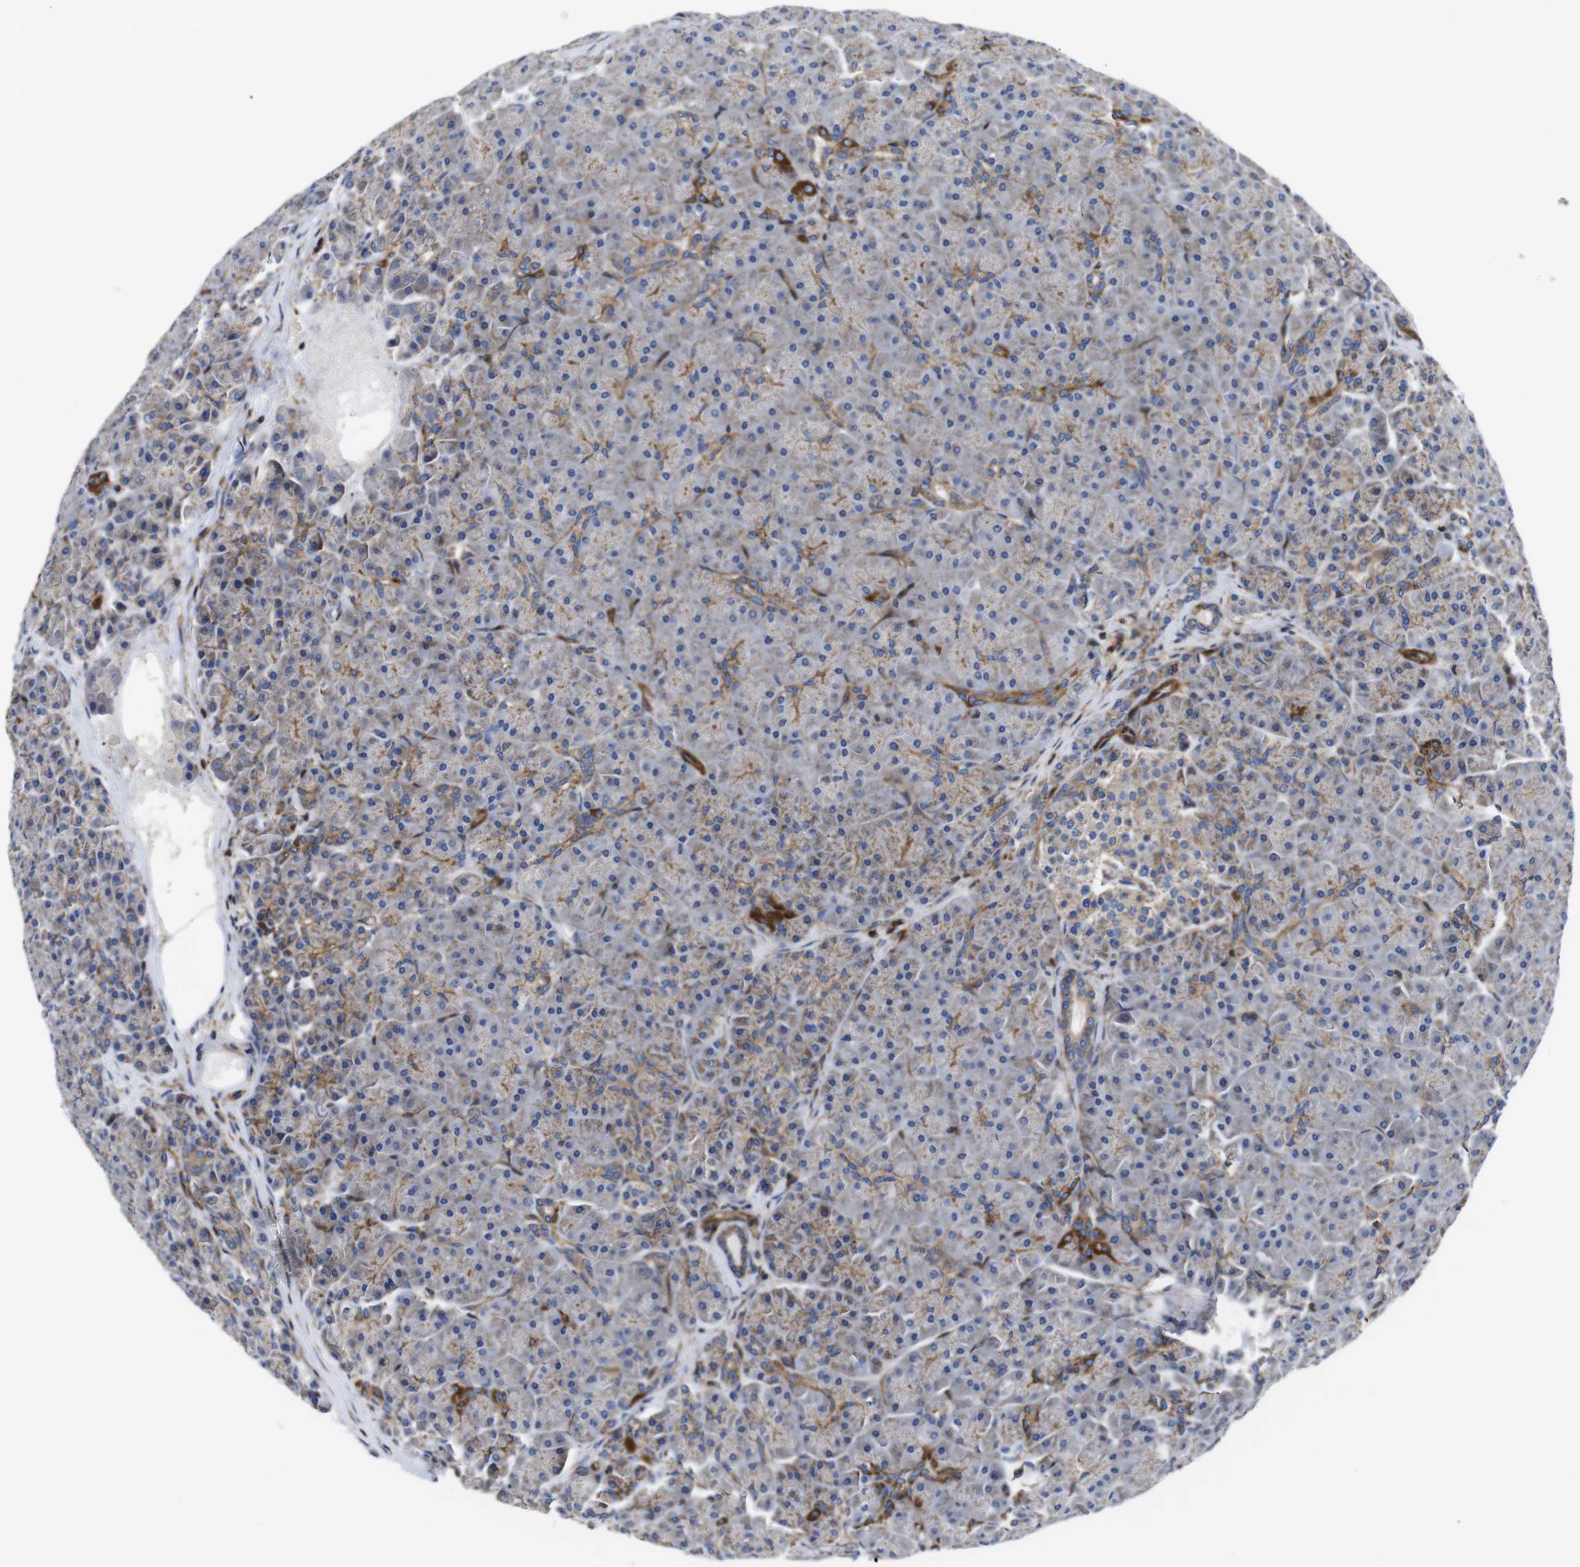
{"staining": {"intensity": "moderate", "quantity": "25%-75%", "location": "cytoplasmic/membranous"}, "tissue": "pancreas", "cell_type": "Exocrine glandular cells", "image_type": "normal", "snomed": [{"axis": "morphology", "description": "Normal tissue, NOS"}, {"axis": "topography", "description": "Pancreas"}], "caption": "Human pancreas stained with a protein marker exhibits moderate staining in exocrine glandular cells.", "gene": "GPR4", "patient": {"sex": "male", "age": 66}}